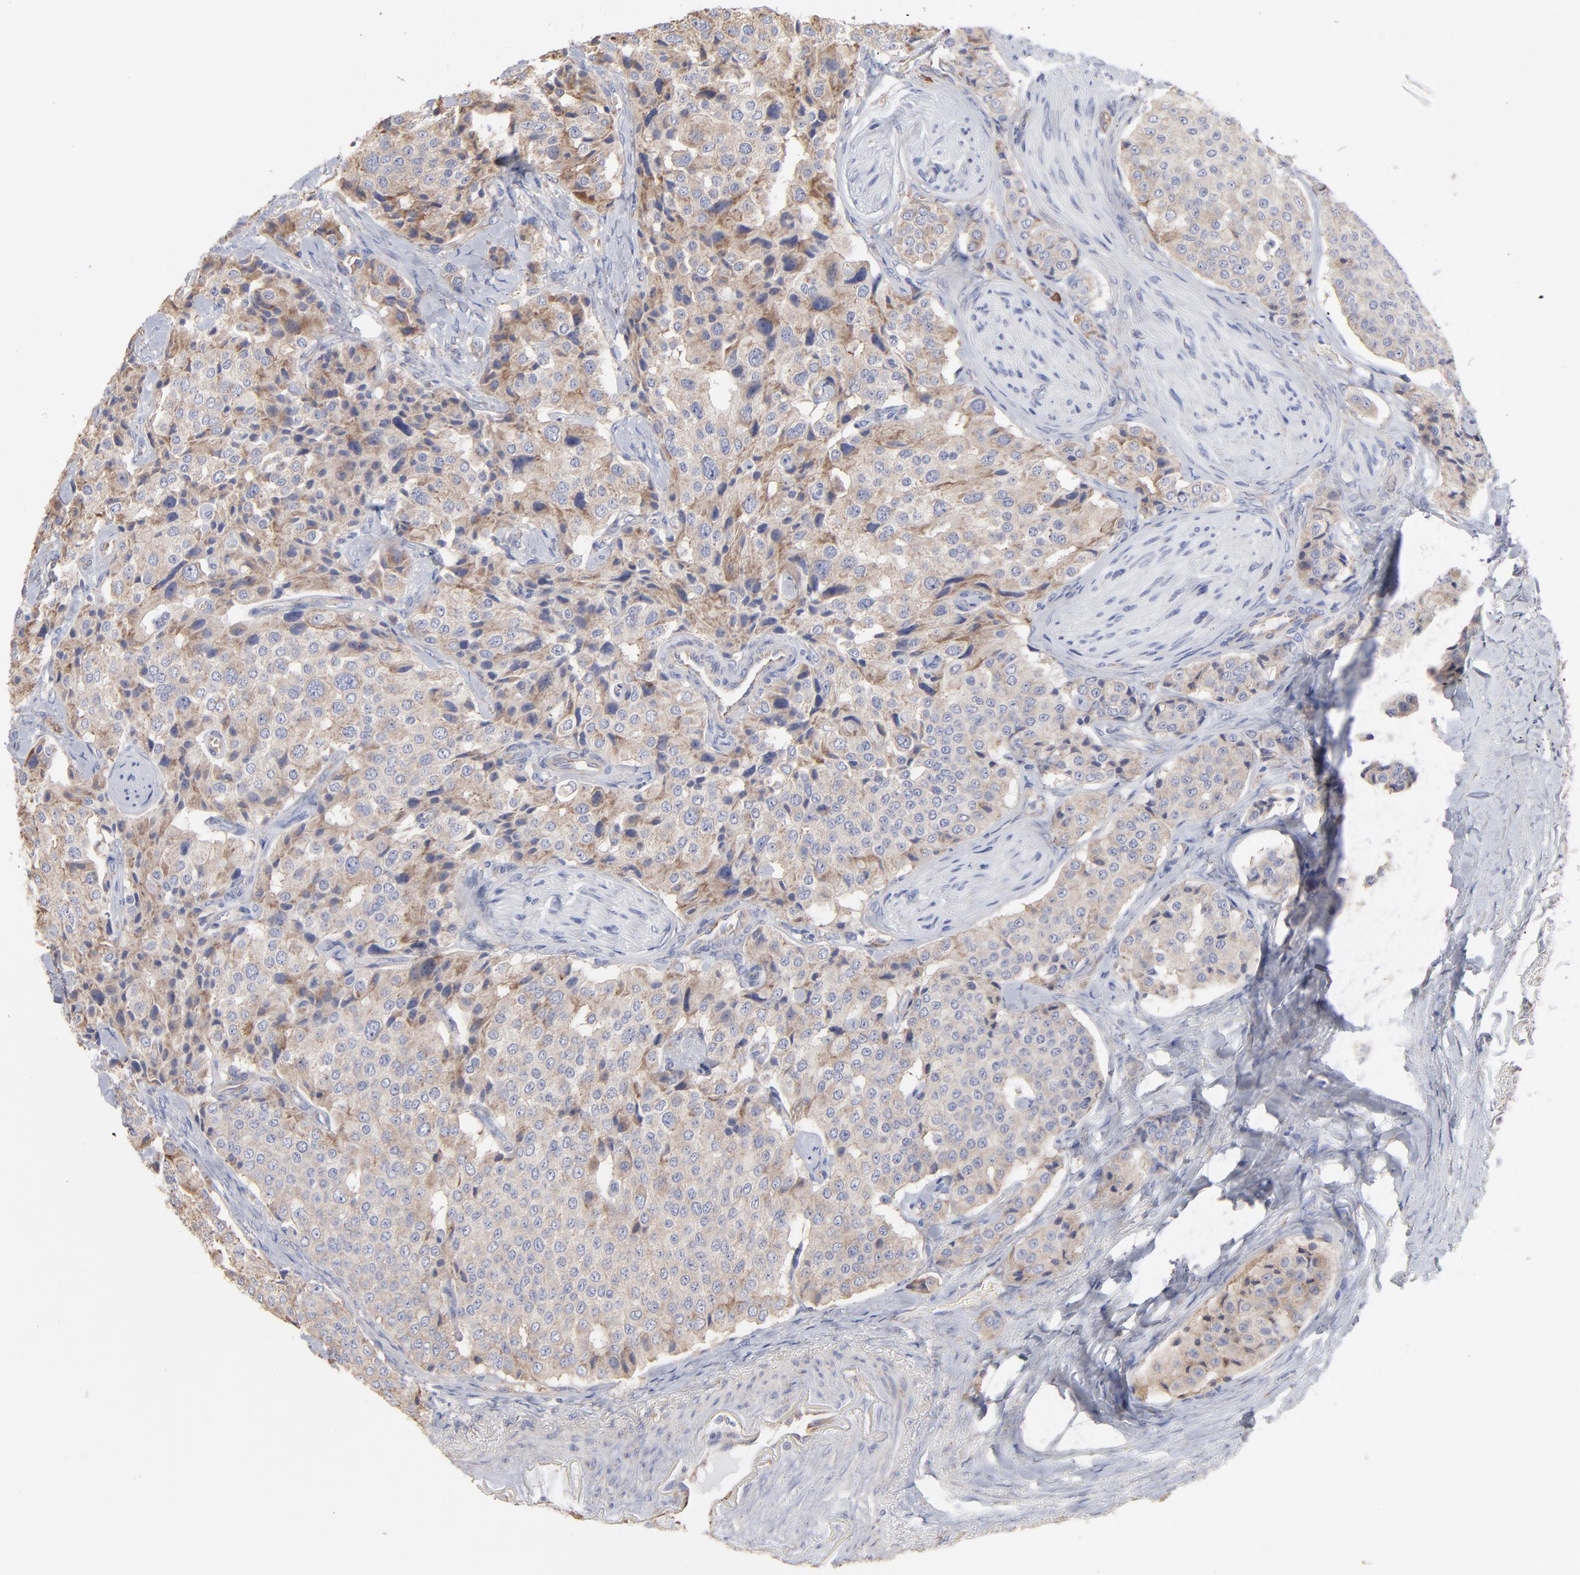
{"staining": {"intensity": "weak", "quantity": ">75%", "location": "cytoplasmic/membranous"}, "tissue": "carcinoid", "cell_type": "Tumor cells", "image_type": "cancer", "snomed": [{"axis": "morphology", "description": "Carcinoid, malignant, NOS"}, {"axis": "topography", "description": "Colon"}], "caption": "Tumor cells reveal low levels of weak cytoplasmic/membranous positivity in about >75% of cells in human carcinoid (malignant). (DAB IHC, brown staining for protein, blue staining for nuclei).", "gene": "RPL3", "patient": {"sex": "female", "age": 61}}